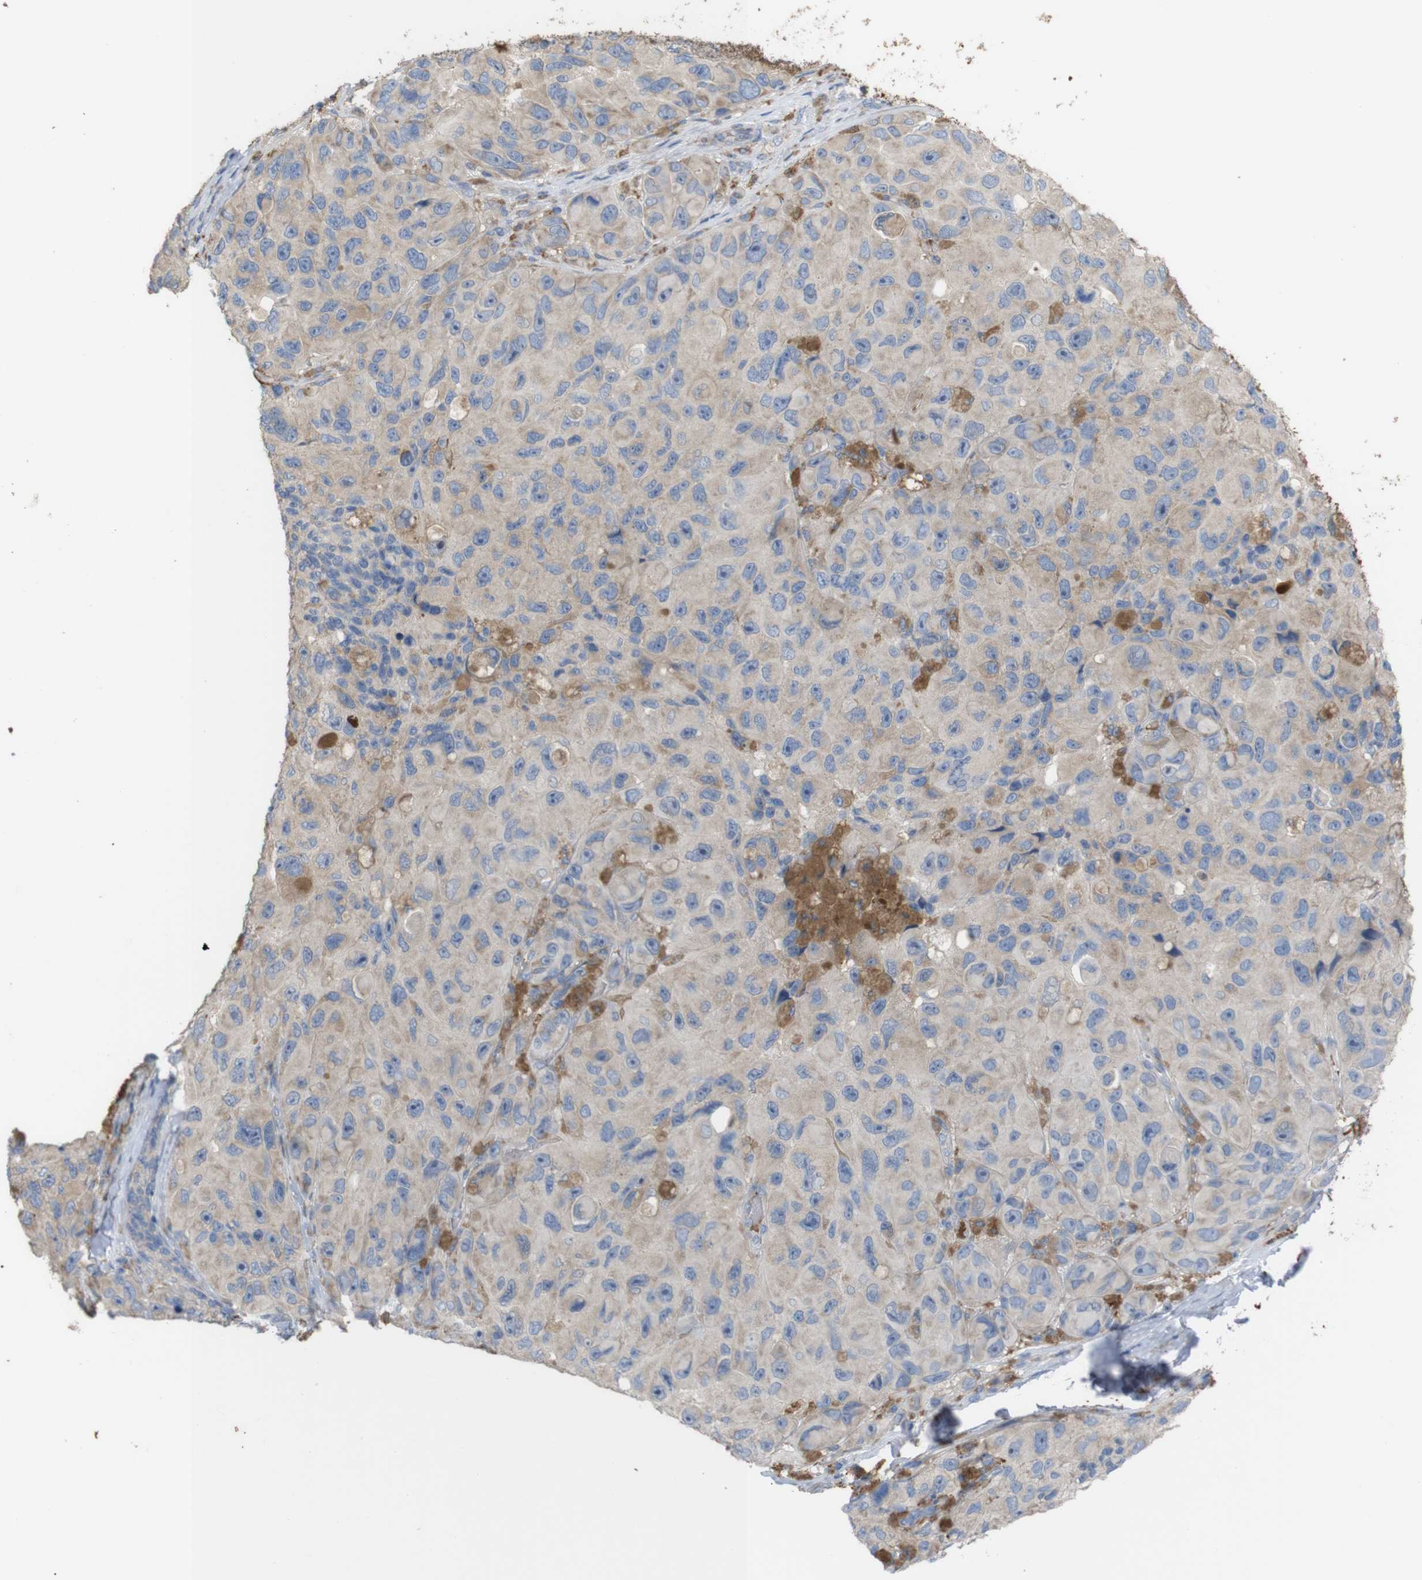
{"staining": {"intensity": "weak", "quantity": ">75%", "location": "cytoplasmic/membranous"}, "tissue": "melanoma", "cell_type": "Tumor cells", "image_type": "cancer", "snomed": [{"axis": "morphology", "description": "Malignant melanoma, NOS"}, {"axis": "topography", "description": "Skin"}], "caption": "Weak cytoplasmic/membranous staining is appreciated in about >75% of tumor cells in melanoma.", "gene": "PTPRR", "patient": {"sex": "female", "age": 73}}